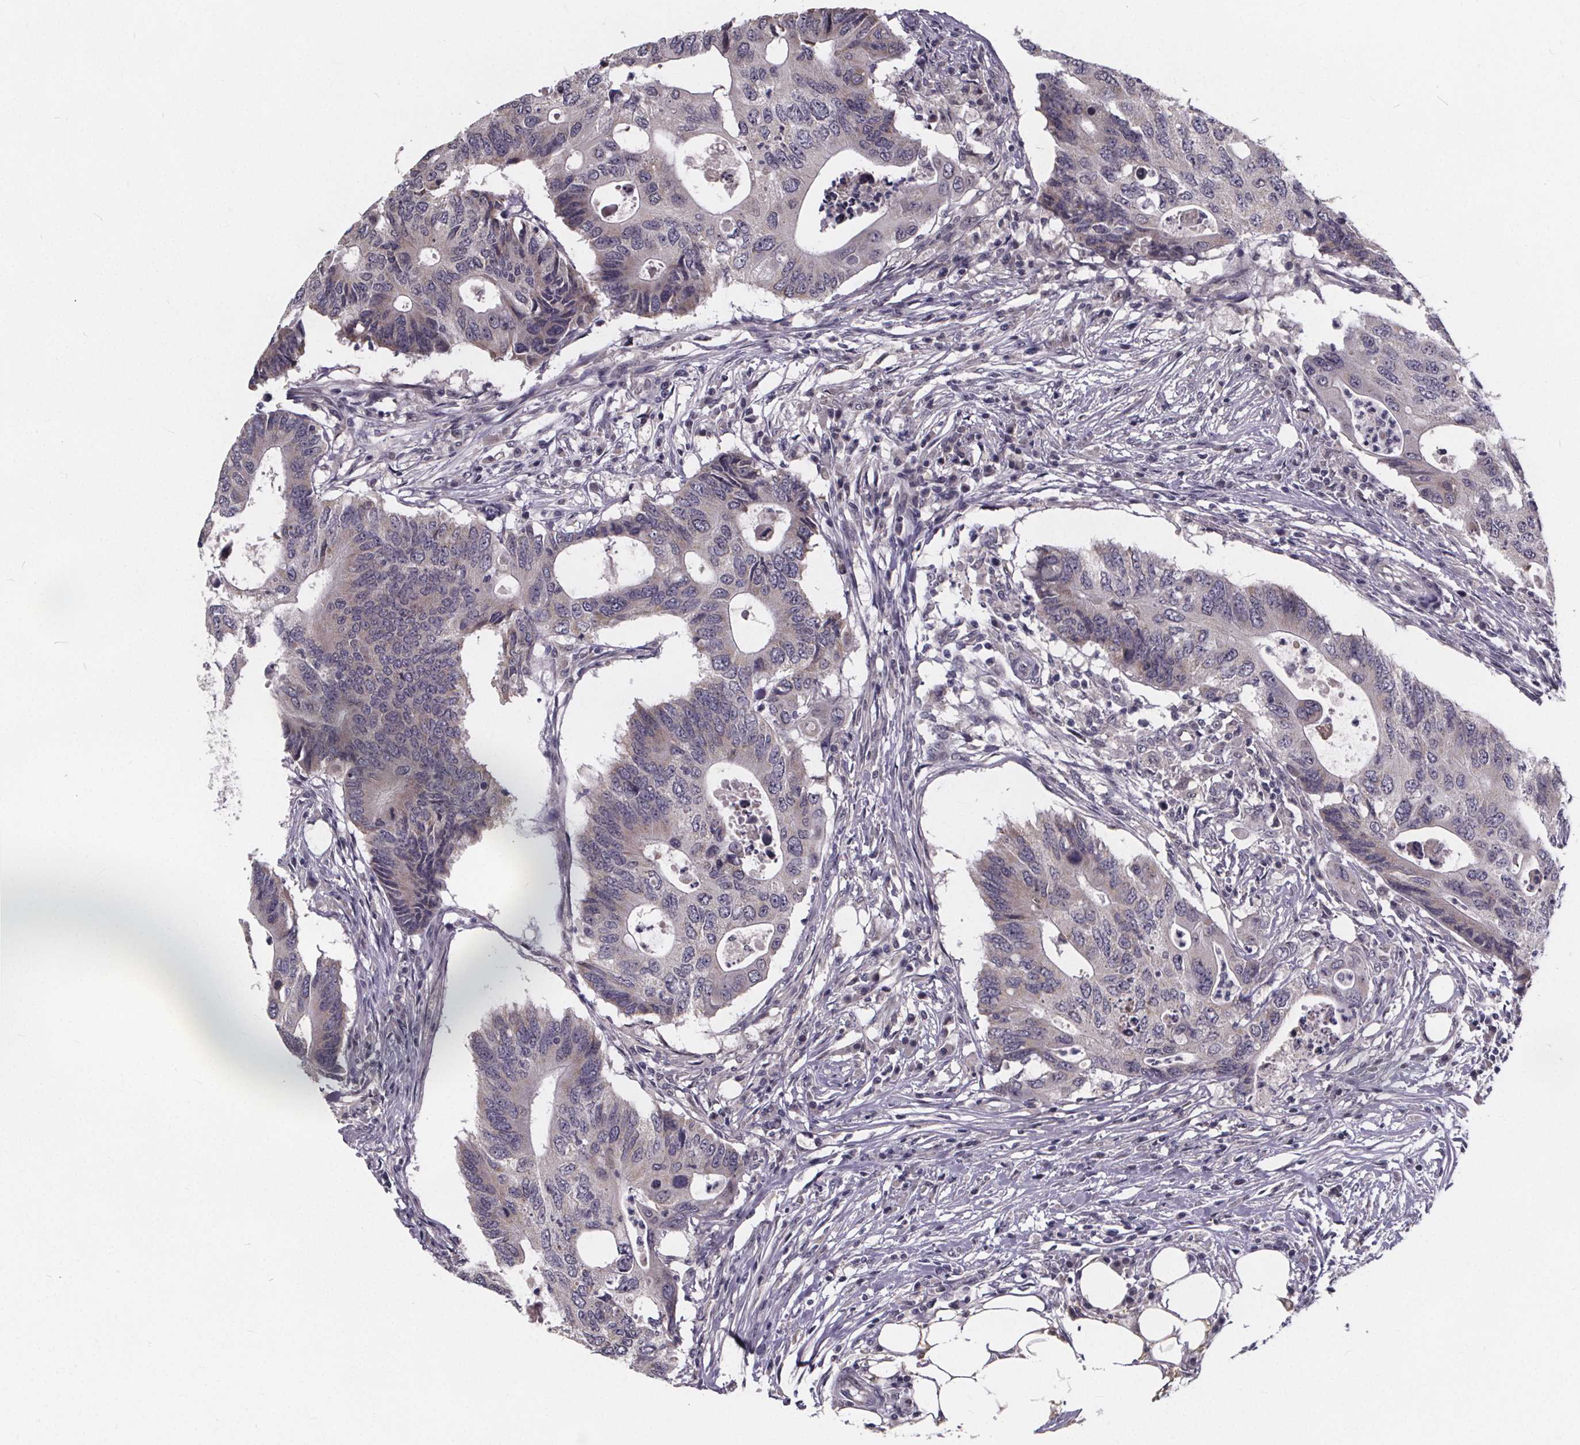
{"staining": {"intensity": "negative", "quantity": "none", "location": "none"}, "tissue": "colorectal cancer", "cell_type": "Tumor cells", "image_type": "cancer", "snomed": [{"axis": "morphology", "description": "Adenocarcinoma, NOS"}, {"axis": "topography", "description": "Colon"}], "caption": "Tumor cells are negative for protein expression in human colorectal cancer.", "gene": "FAM181B", "patient": {"sex": "male", "age": 71}}